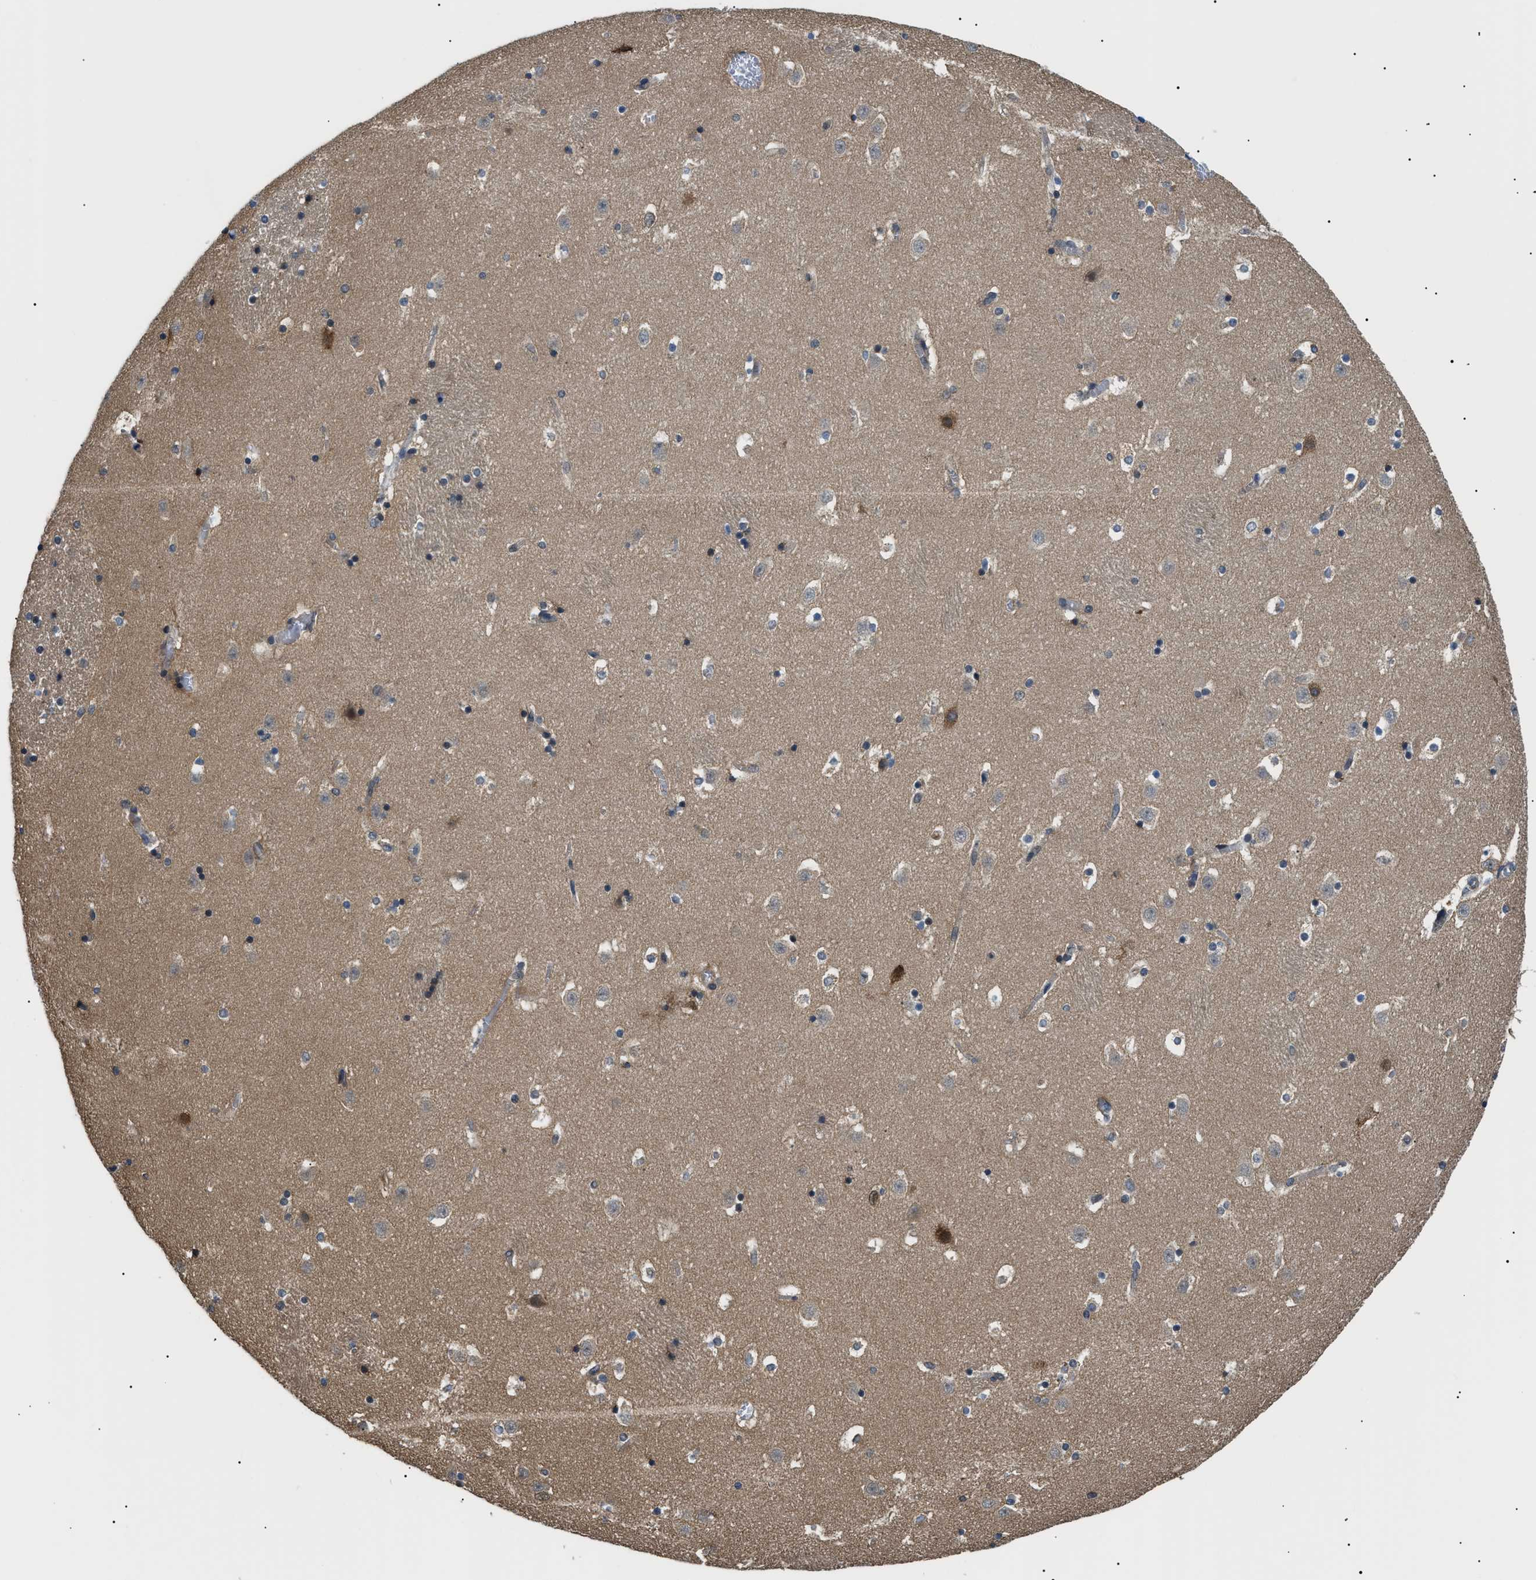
{"staining": {"intensity": "moderate", "quantity": "<25%", "location": "cytoplasmic/membranous"}, "tissue": "caudate", "cell_type": "Glial cells", "image_type": "normal", "snomed": [{"axis": "morphology", "description": "Normal tissue, NOS"}, {"axis": "topography", "description": "Lateral ventricle wall"}], "caption": "Immunohistochemistry (IHC) (DAB (3,3'-diaminobenzidine)) staining of benign caudate exhibits moderate cytoplasmic/membranous protein positivity in about <25% of glial cells. The staining is performed using DAB brown chromogen to label protein expression. The nuclei are counter-stained blue using hematoxylin.", "gene": "SRPK1", "patient": {"sex": "male", "age": 45}}